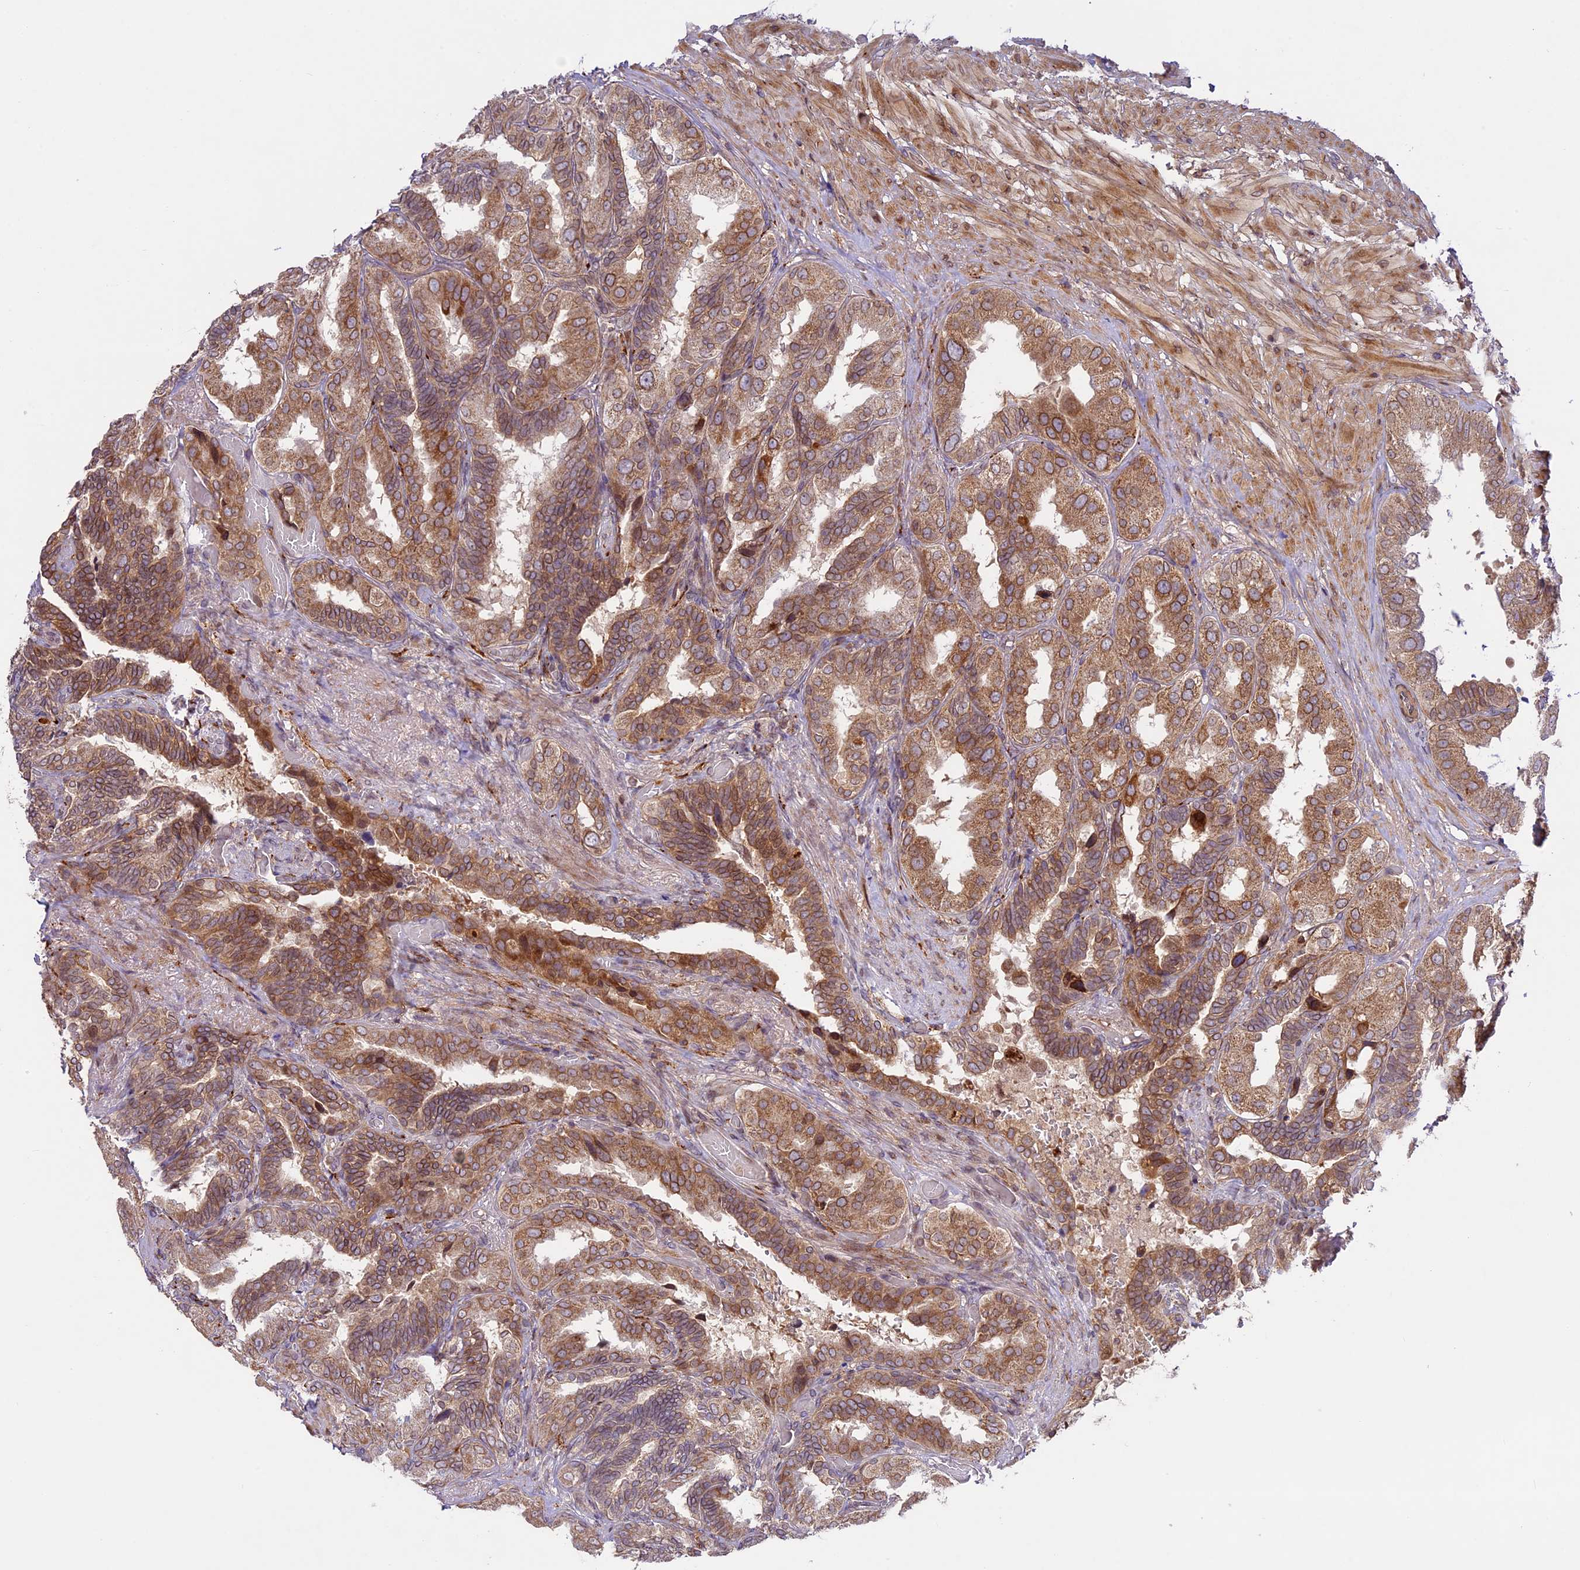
{"staining": {"intensity": "moderate", "quantity": ">75%", "location": "cytoplasmic/membranous,nuclear"}, "tissue": "seminal vesicle", "cell_type": "Glandular cells", "image_type": "normal", "snomed": [{"axis": "morphology", "description": "Normal tissue, NOS"}, {"axis": "topography", "description": "Seminal veicle"}, {"axis": "topography", "description": "Peripheral nerve tissue"}], "caption": "This is a histology image of immunohistochemistry staining of normal seminal vesicle, which shows moderate staining in the cytoplasmic/membranous,nuclear of glandular cells.", "gene": "DGKH", "patient": {"sex": "male", "age": 63}}